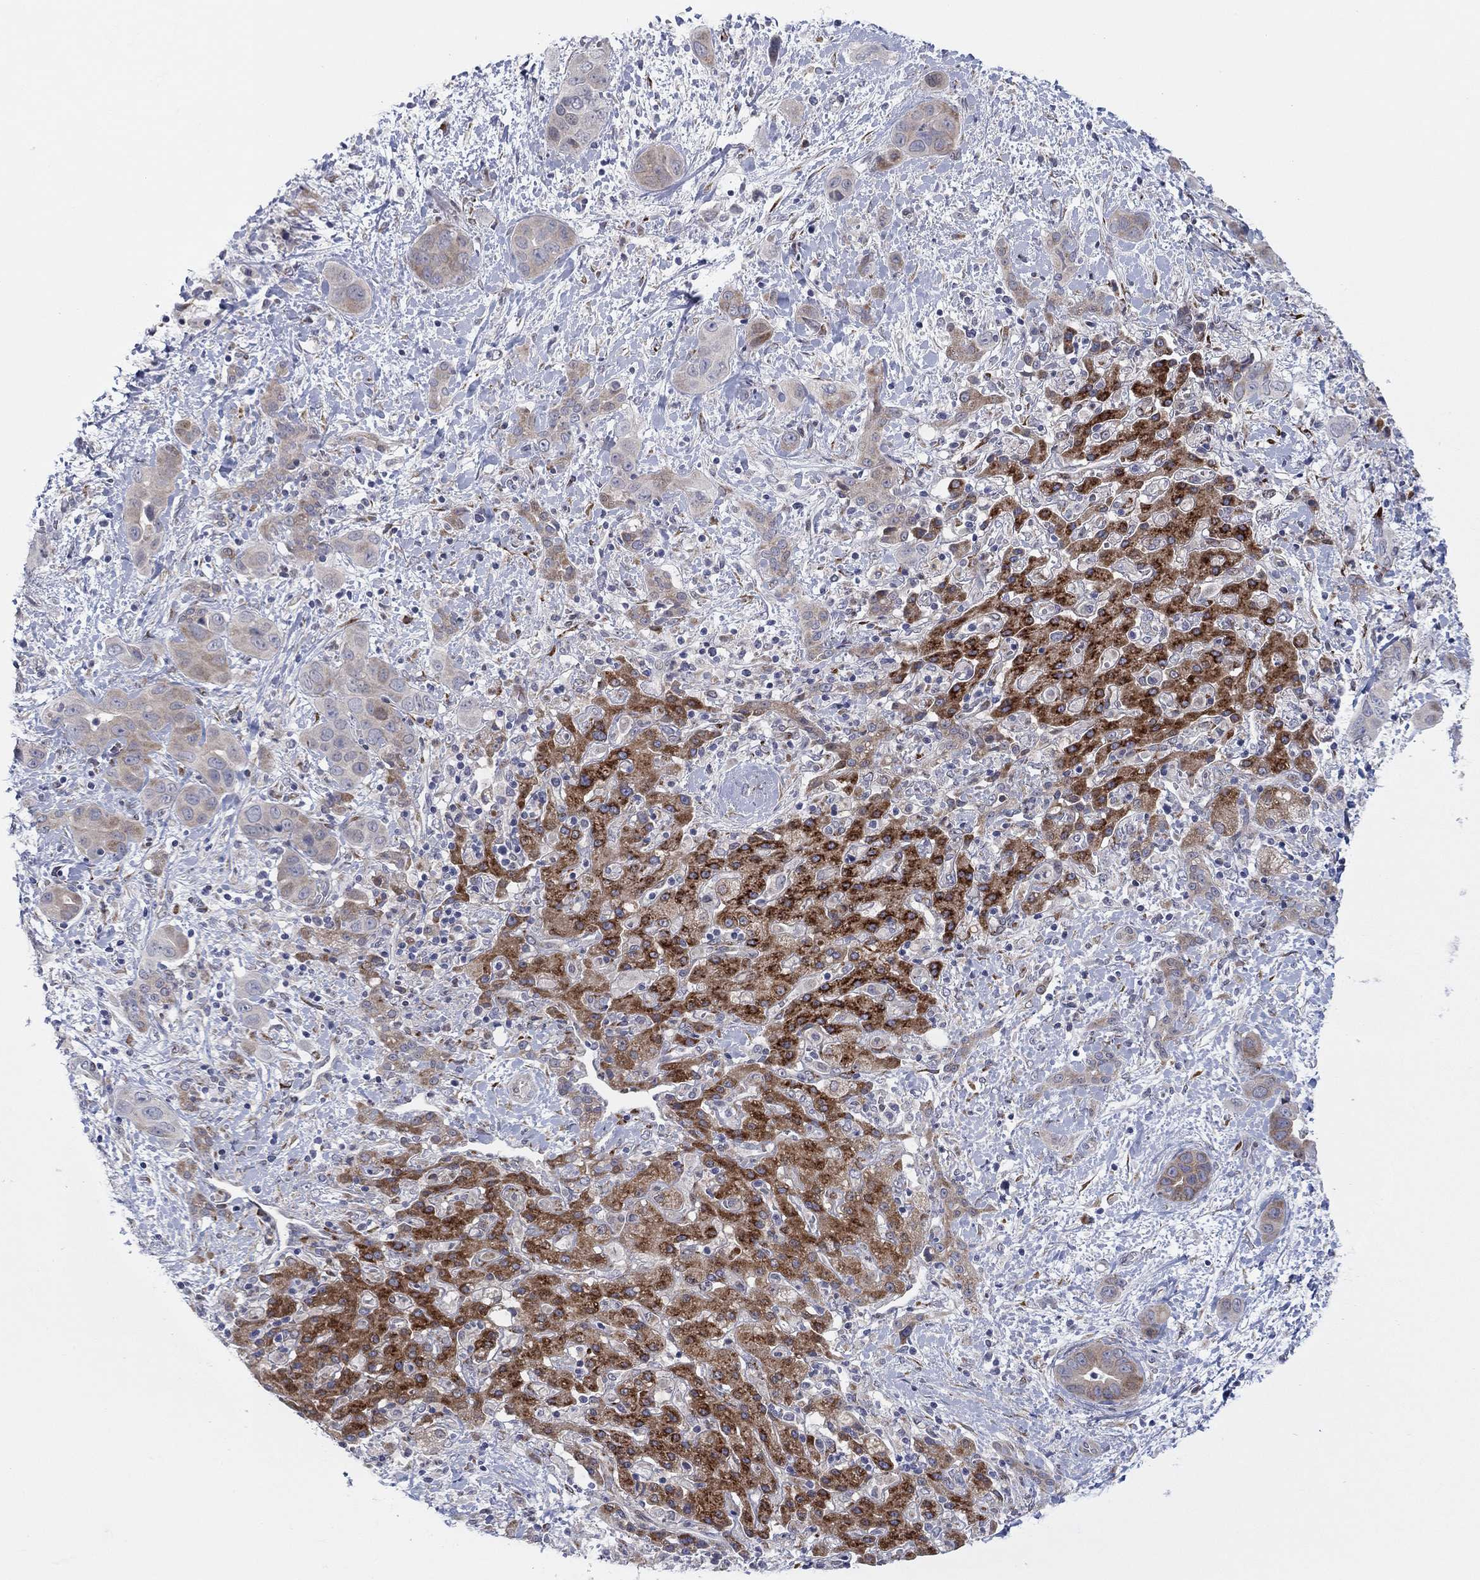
{"staining": {"intensity": "moderate", "quantity": "<25%", "location": "cytoplasmic/membranous"}, "tissue": "liver cancer", "cell_type": "Tumor cells", "image_type": "cancer", "snomed": [{"axis": "morphology", "description": "Cholangiocarcinoma"}, {"axis": "topography", "description": "Liver"}], "caption": "An image showing moderate cytoplasmic/membranous positivity in approximately <25% of tumor cells in liver cancer, as visualized by brown immunohistochemical staining.", "gene": "TTC21B", "patient": {"sex": "female", "age": 52}}